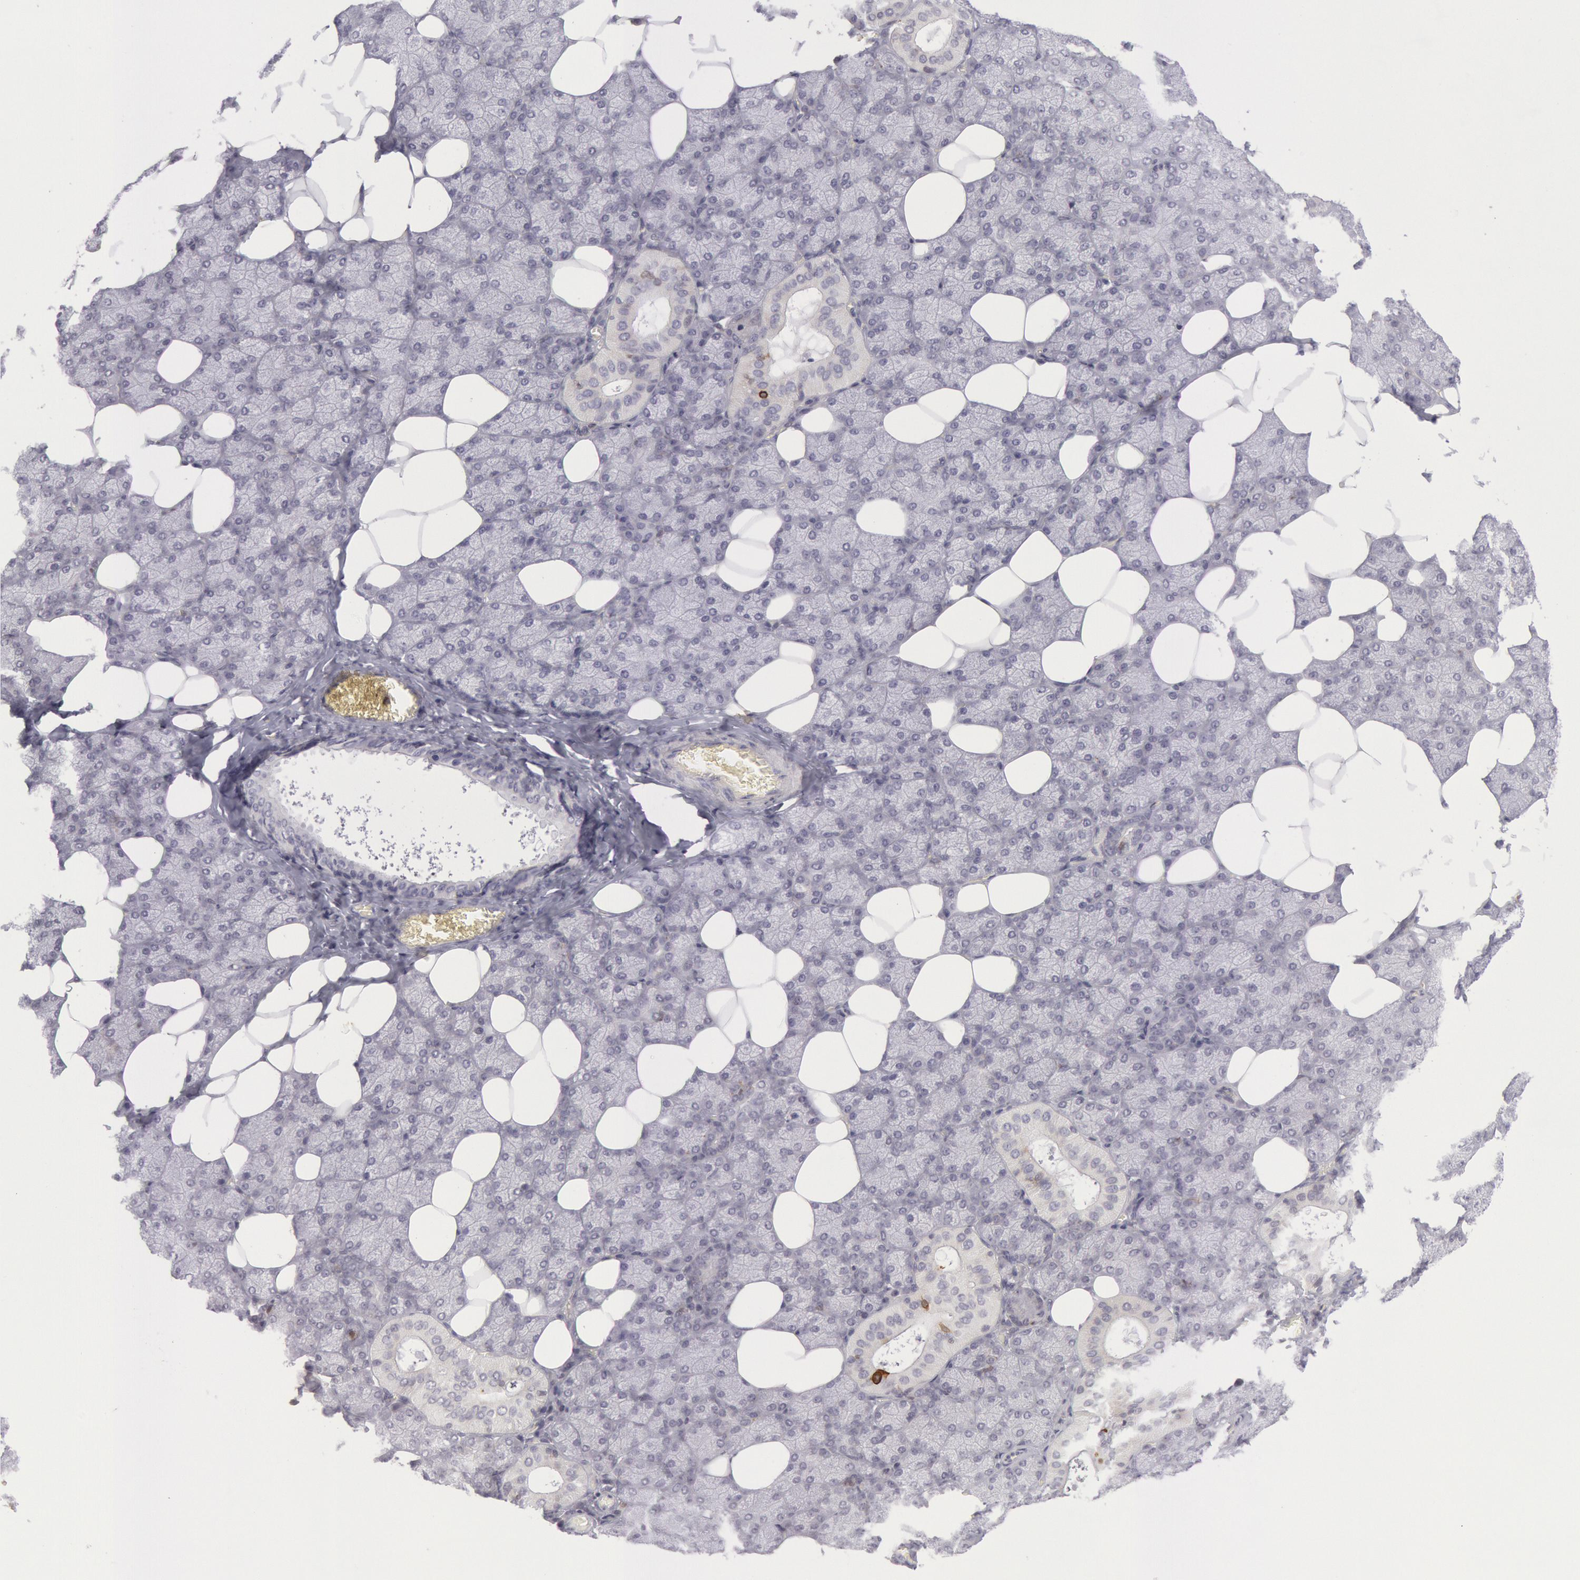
{"staining": {"intensity": "moderate", "quantity": "<25%", "location": "cytoplasmic/membranous"}, "tissue": "salivary gland", "cell_type": "Glandular cells", "image_type": "normal", "snomed": [{"axis": "morphology", "description": "Normal tissue, NOS"}, {"axis": "topography", "description": "Lymph node"}, {"axis": "topography", "description": "Salivary gland"}], "caption": "A low amount of moderate cytoplasmic/membranous positivity is identified in approximately <25% of glandular cells in unremarkable salivary gland. (DAB (3,3'-diaminobenzidine) IHC, brown staining for protein, blue staining for nuclei).", "gene": "PTGS2", "patient": {"sex": "male", "age": 8}}